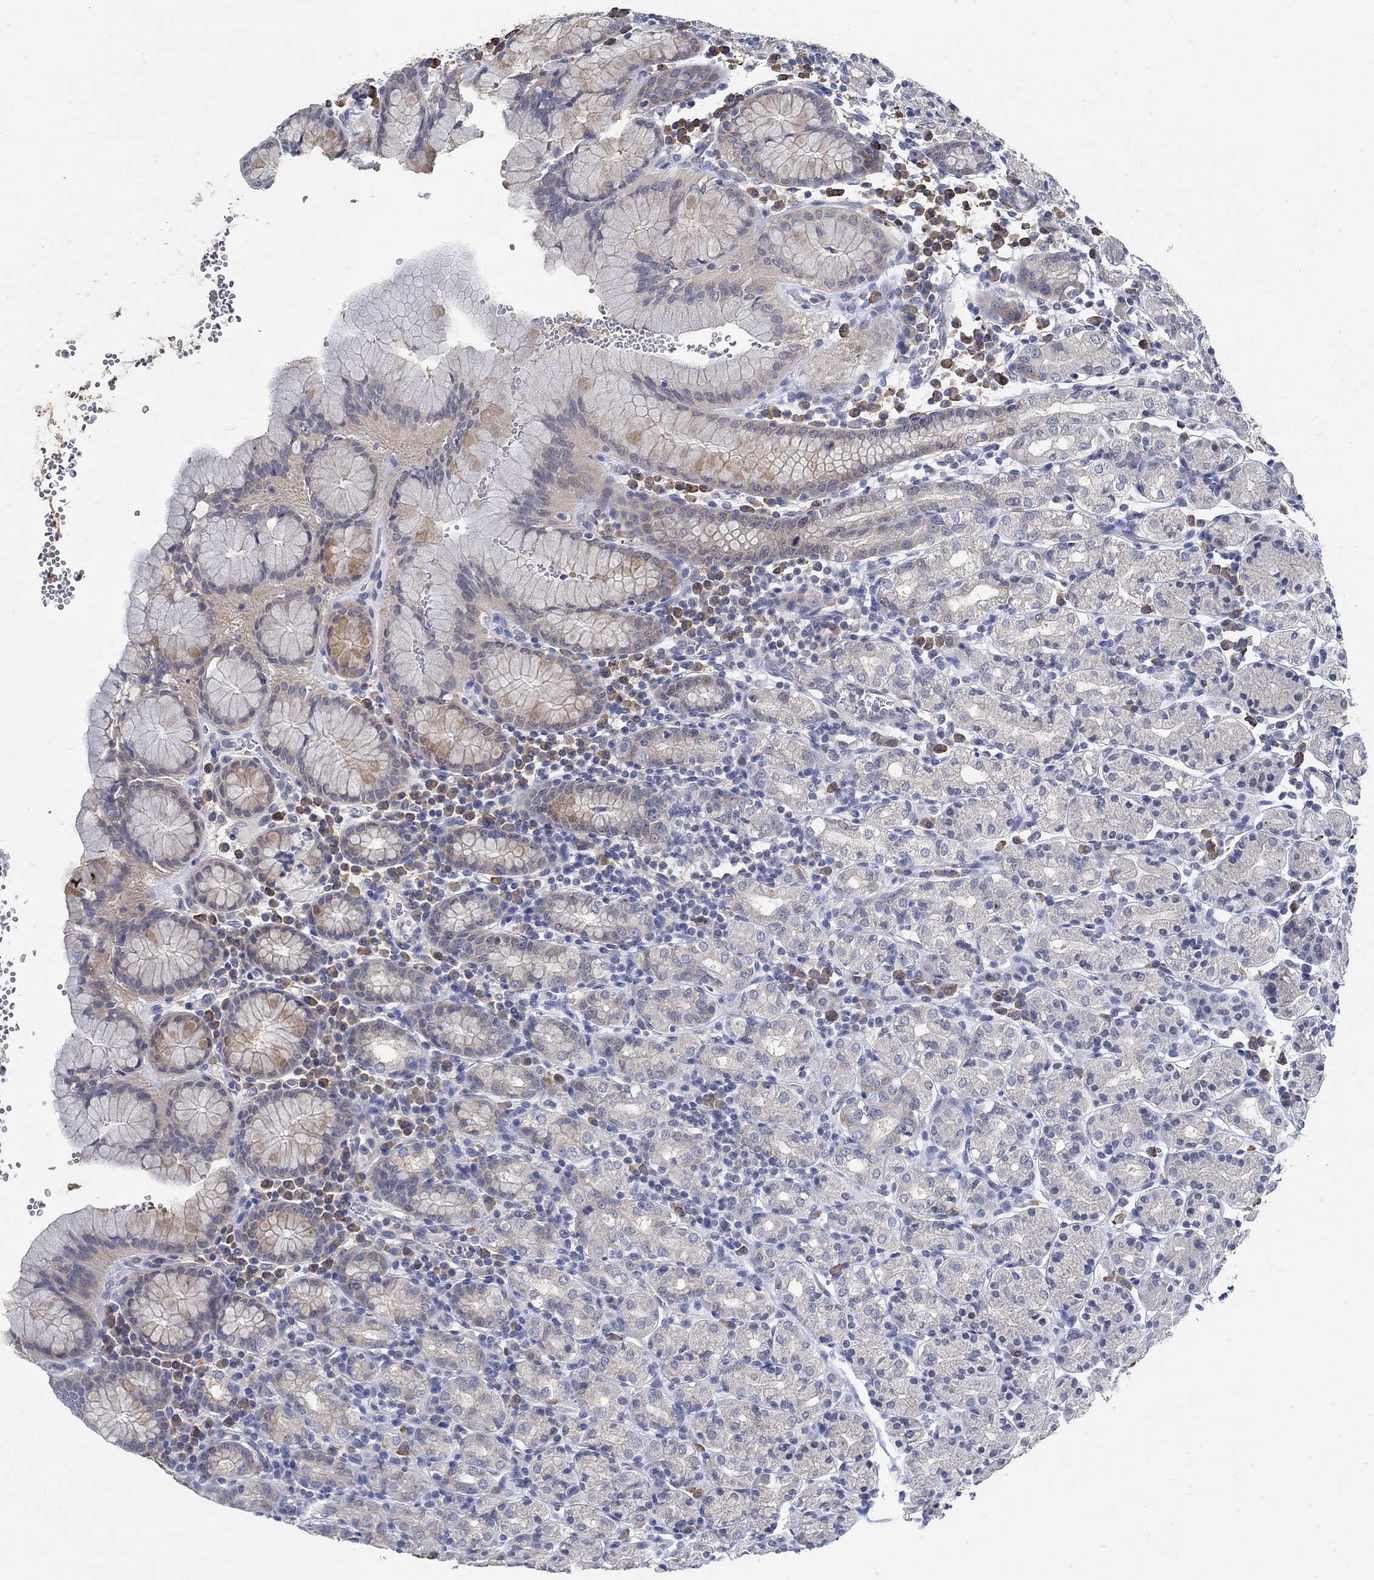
{"staining": {"intensity": "weak", "quantity": "<25%", "location": "cytoplasmic/membranous"}, "tissue": "stomach", "cell_type": "Glandular cells", "image_type": "normal", "snomed": [{"axis": "morphology", "description": "Normal tissue, NOS"}, {"axis": "topography", "description": "Stomach, upper"}, {"axis": "topography", "description": "Stomach"}], "caption": "High magnification brightfield microscopy of benign stomach stained with DAB (brown) and counterstained with hematoxylin (blue): glandular cells show no significant expression.", "gene": "PCDH11X", "patient": {"sex": "male", "age": 62}}